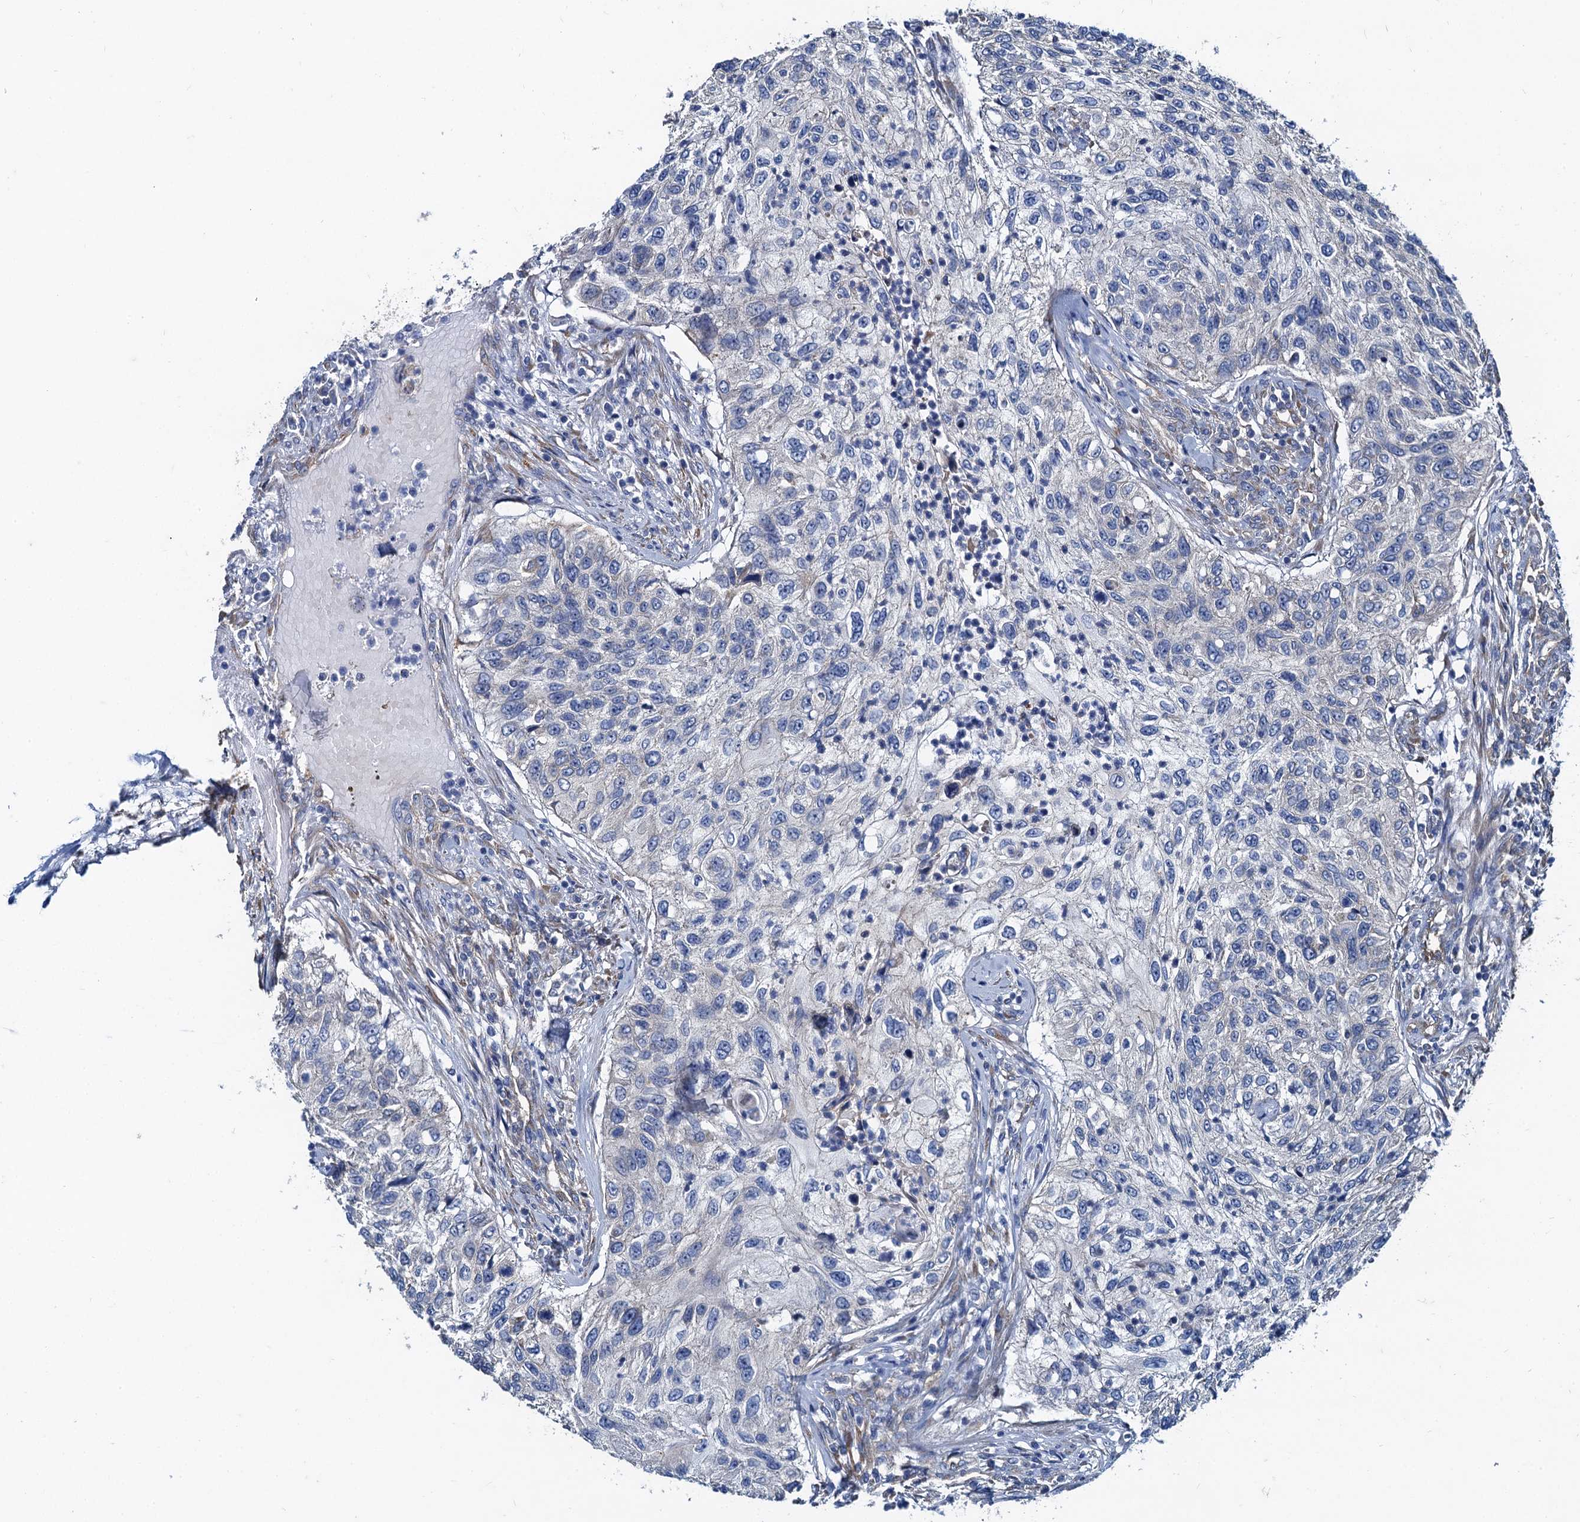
{"staining": {"intensity": "negative", "quantity": "none", "location": "none"}, "tissue": "urothelial cancer", "cell_type": "Tumor cells", "image_type": "cancer", "snomed": [{"axis": "morphology", "description": "Urothelial carcinoma, High grade"}, {"axis": "topography", "description": "Urinary bladder"}], "caption": "Immunohistochemistry (IHC) image of urothelial cancer stained for a protein (brown), which demonstrates no positivity in tumor cells.", "gene": "NGRN", "patient": {"sex": "female", "age": 60}}